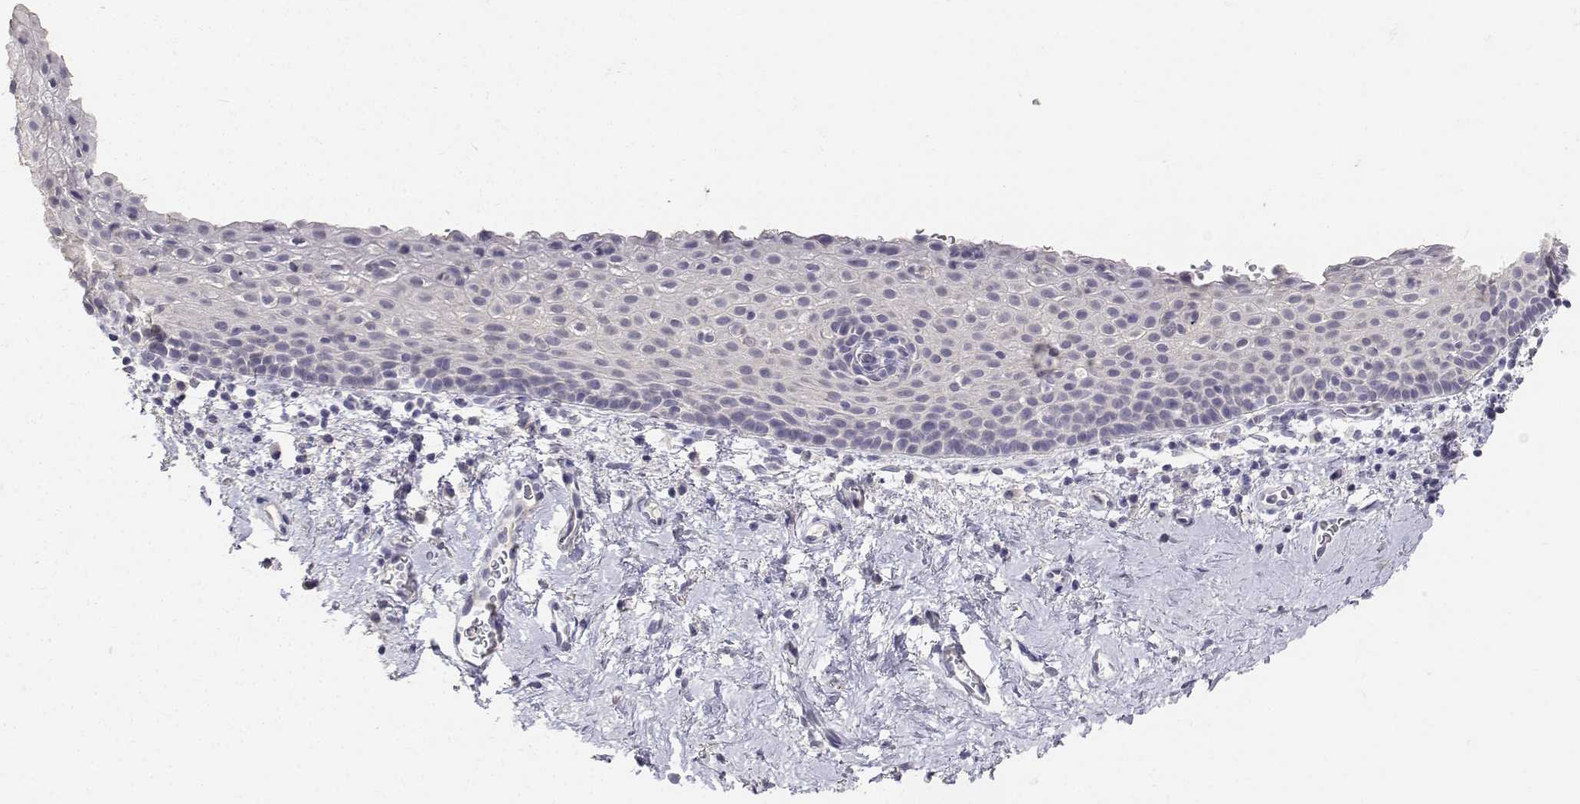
{"staining": {"intensity": "negative", "quantity": "none", "location": "none"}, "tissue": "vagina", "cell_type": "Squamous epithelial cells", "image_type": "normal", "snomed": [{"axis": "morphology", "description": "Normal tissue, NOS"}, {"axis": "topography", "description": "Vagina"}], "caption": "IHC image of normal vagina: human vagina stained with DAB displays no significant protein expression in squamous epithelial cells.", "gene": "PAEP", "patient": {"sex": "female", "age": 61}}